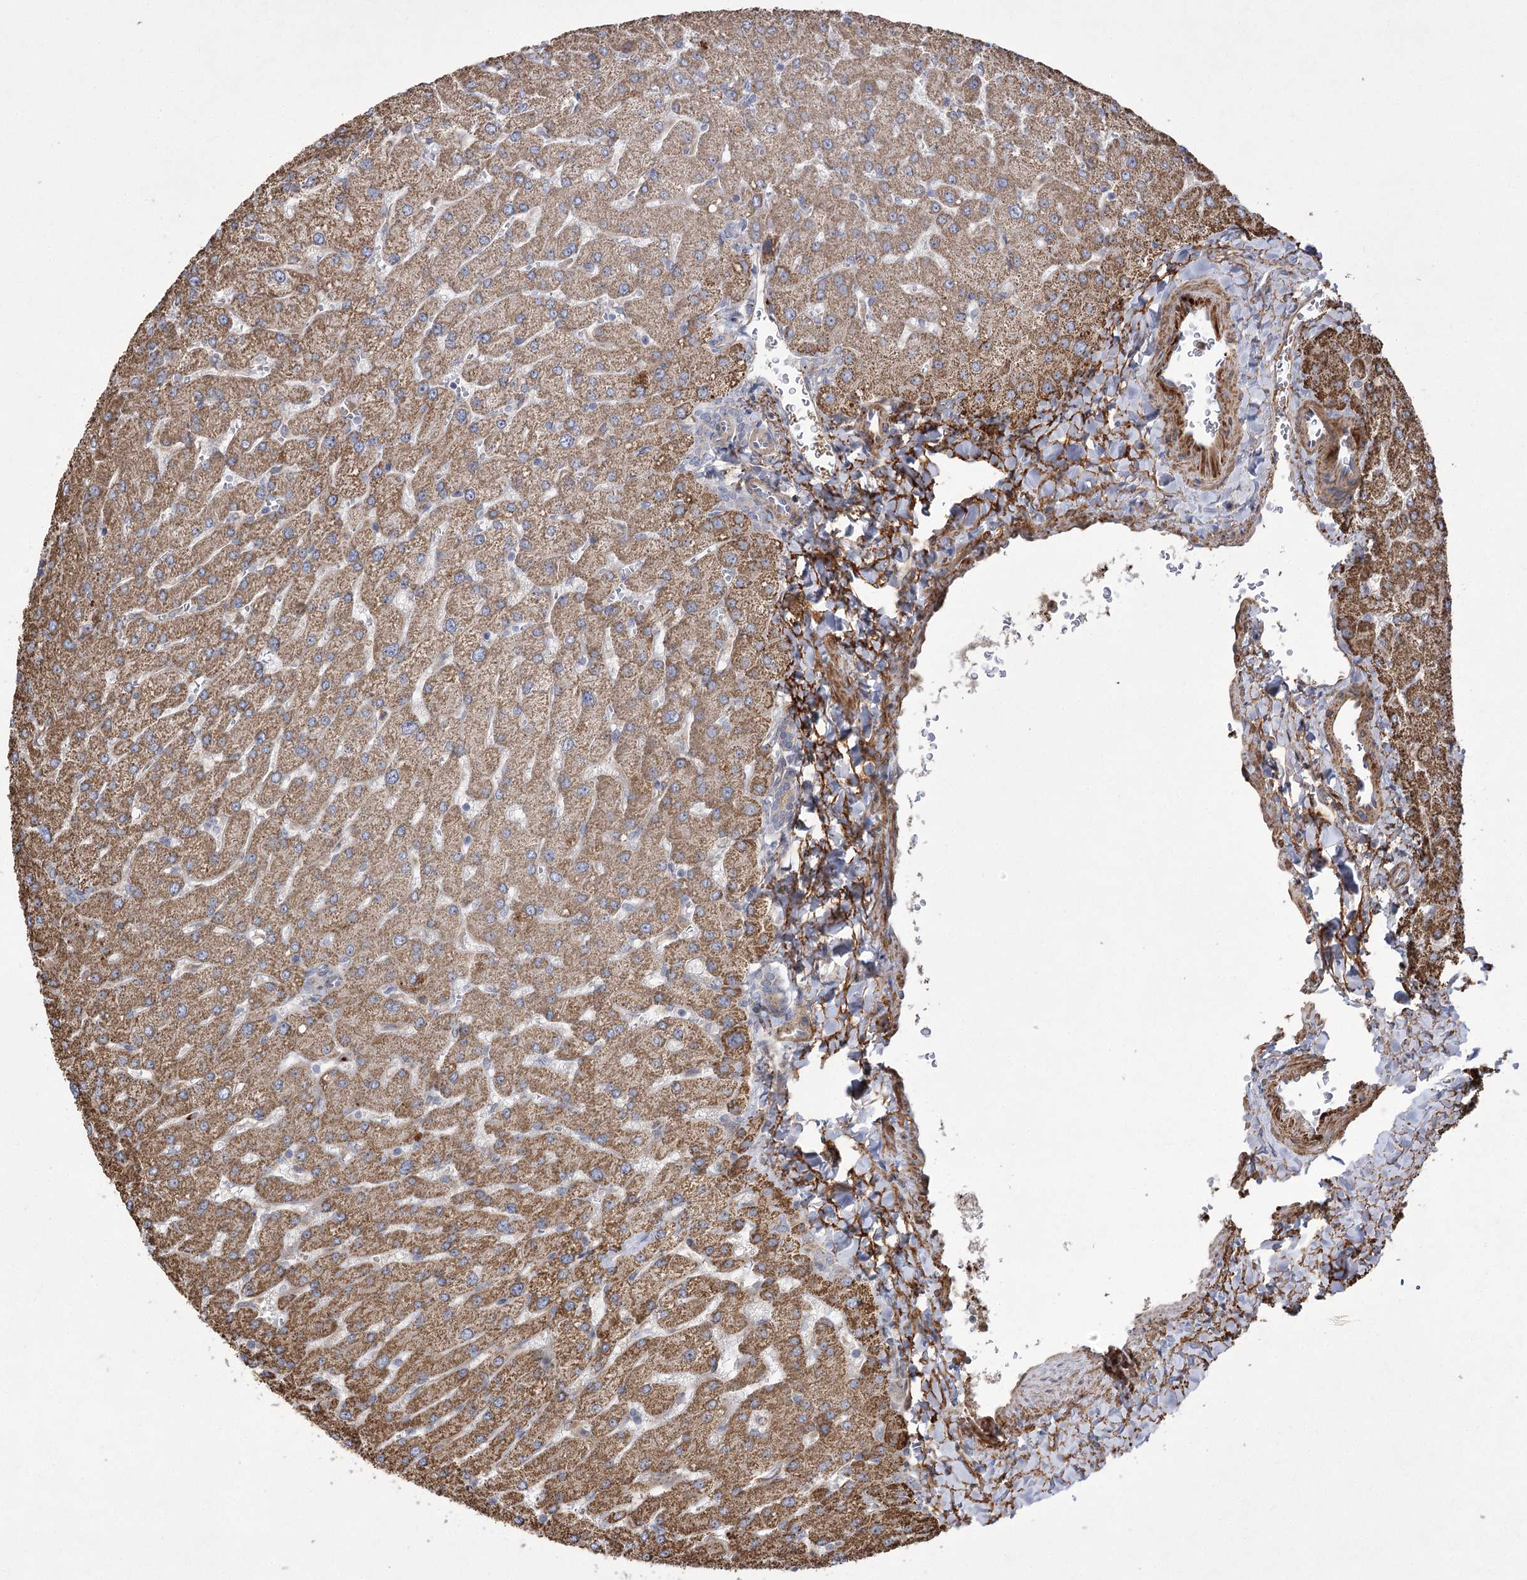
{"staining": {"intensity": "weak", "quantity": "25%-75%", "location": "cytoplasmic/membranous"}, "tissue": "liver", "cell_type": "Cholangiocytes", "image_type": "normal", "snomed": [{"axis": "morphology", "description": "Normal tissue, NOS"}, {"axis": "topography", "description": "Liver"}], "caption": "Immunohistochemical staining of benign liver shows weak cytoplasmic/membranous protein expression in approximately 25%-75% of cholangiocytes.", "gene": "RNF24", "patient": {"sex": "male", "age": 55}}